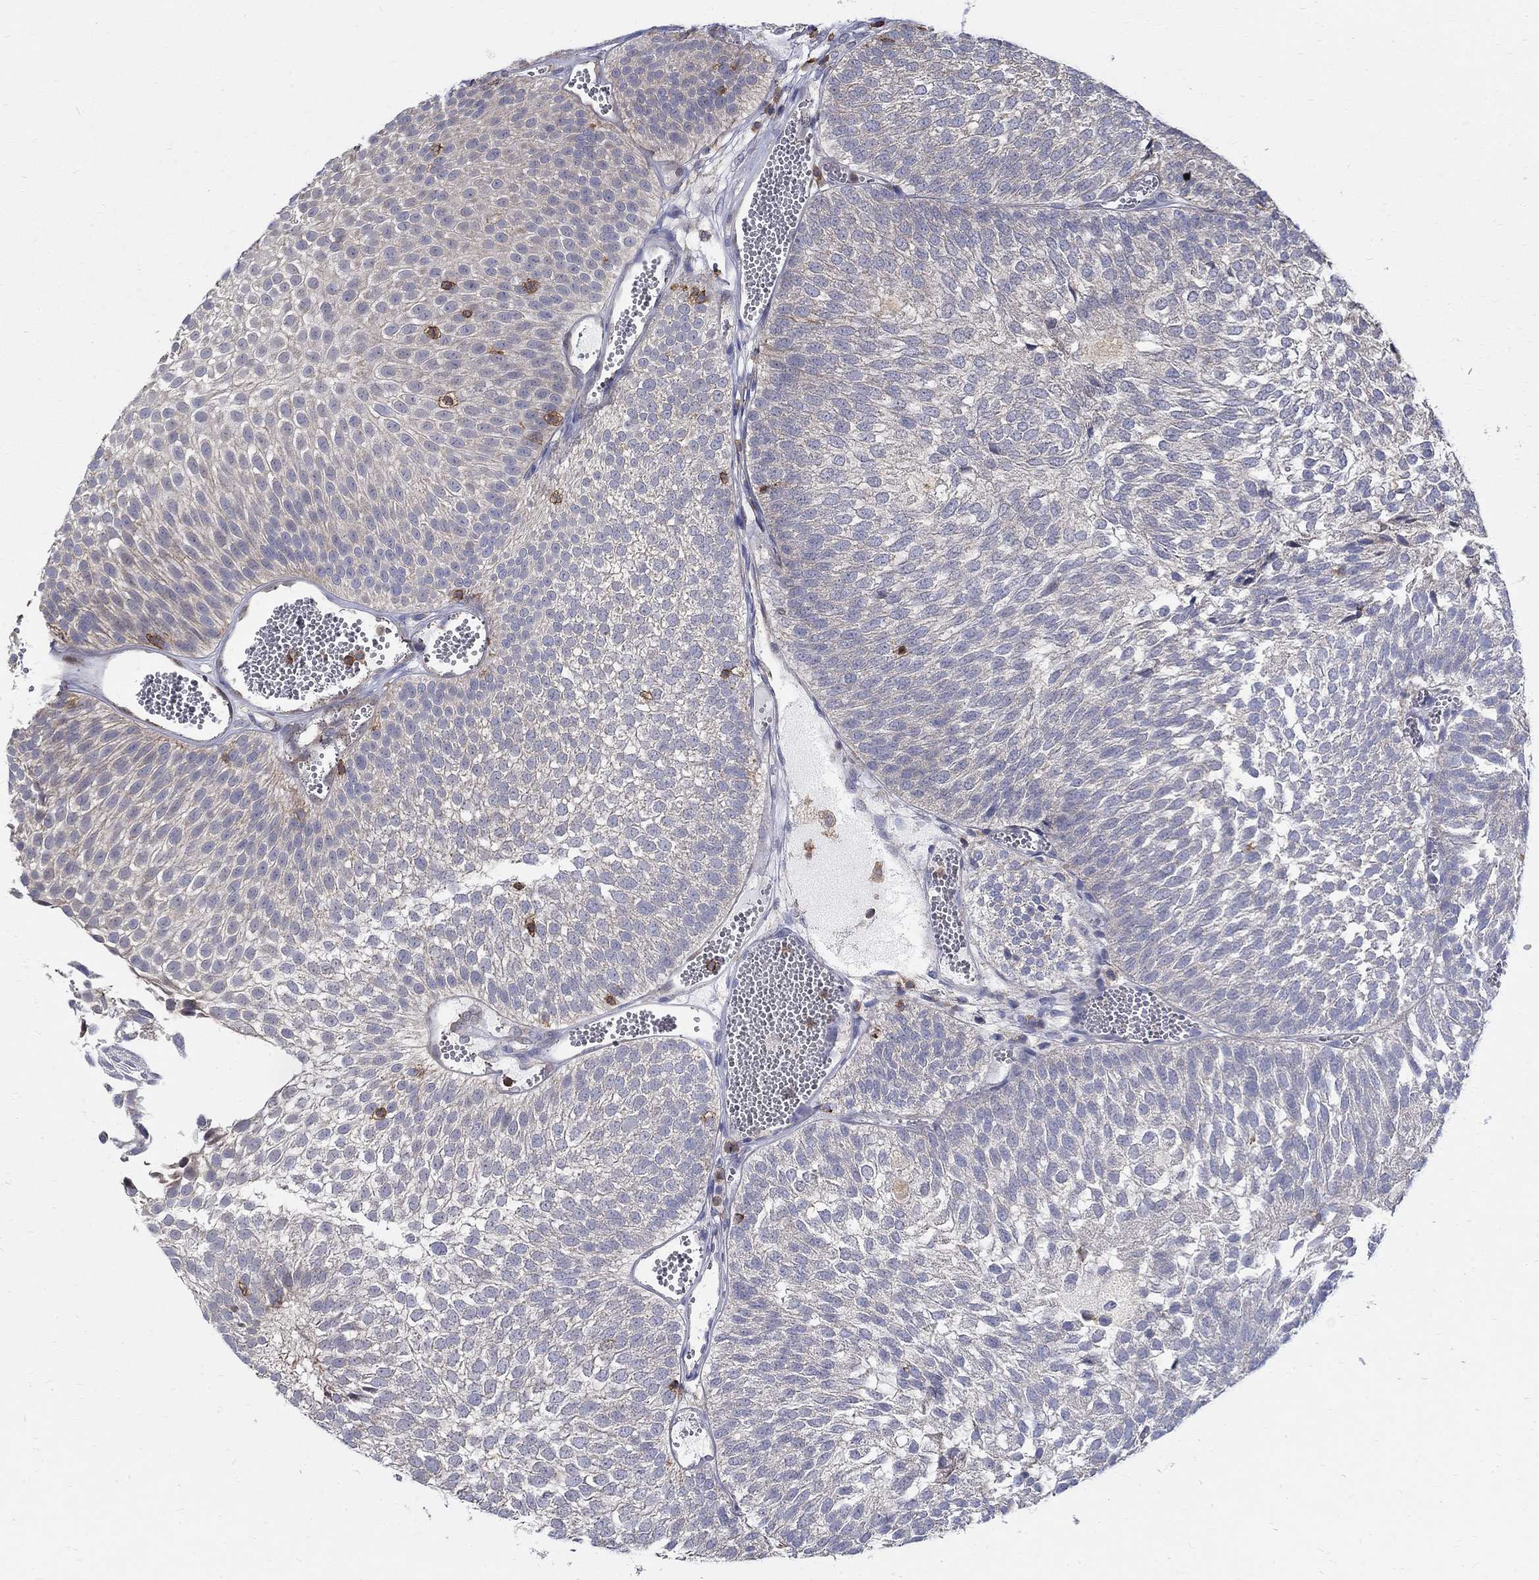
{"staining": {"intensity": "negative", "quantity": "none", "location": "none"}, "tissue": "urothelial cancer", "cell_type": "Tumor cells", "image_type": "cancer", "snomed": [{"axis": "morphology", "description": "Urothelial carcinoma, Low grade"}, {"axis": "topography", "description": "Urinary bladder"}], "caption": "An immunohistochemistry (IHC) photomicrograph of urothelial carcinoma (low-grade) is shown. There is no staining in tumor cells of urothelial carcinoma (low-grade).", "gene": "AGAP2", "patient": {"sex": "male", "age": 52}}